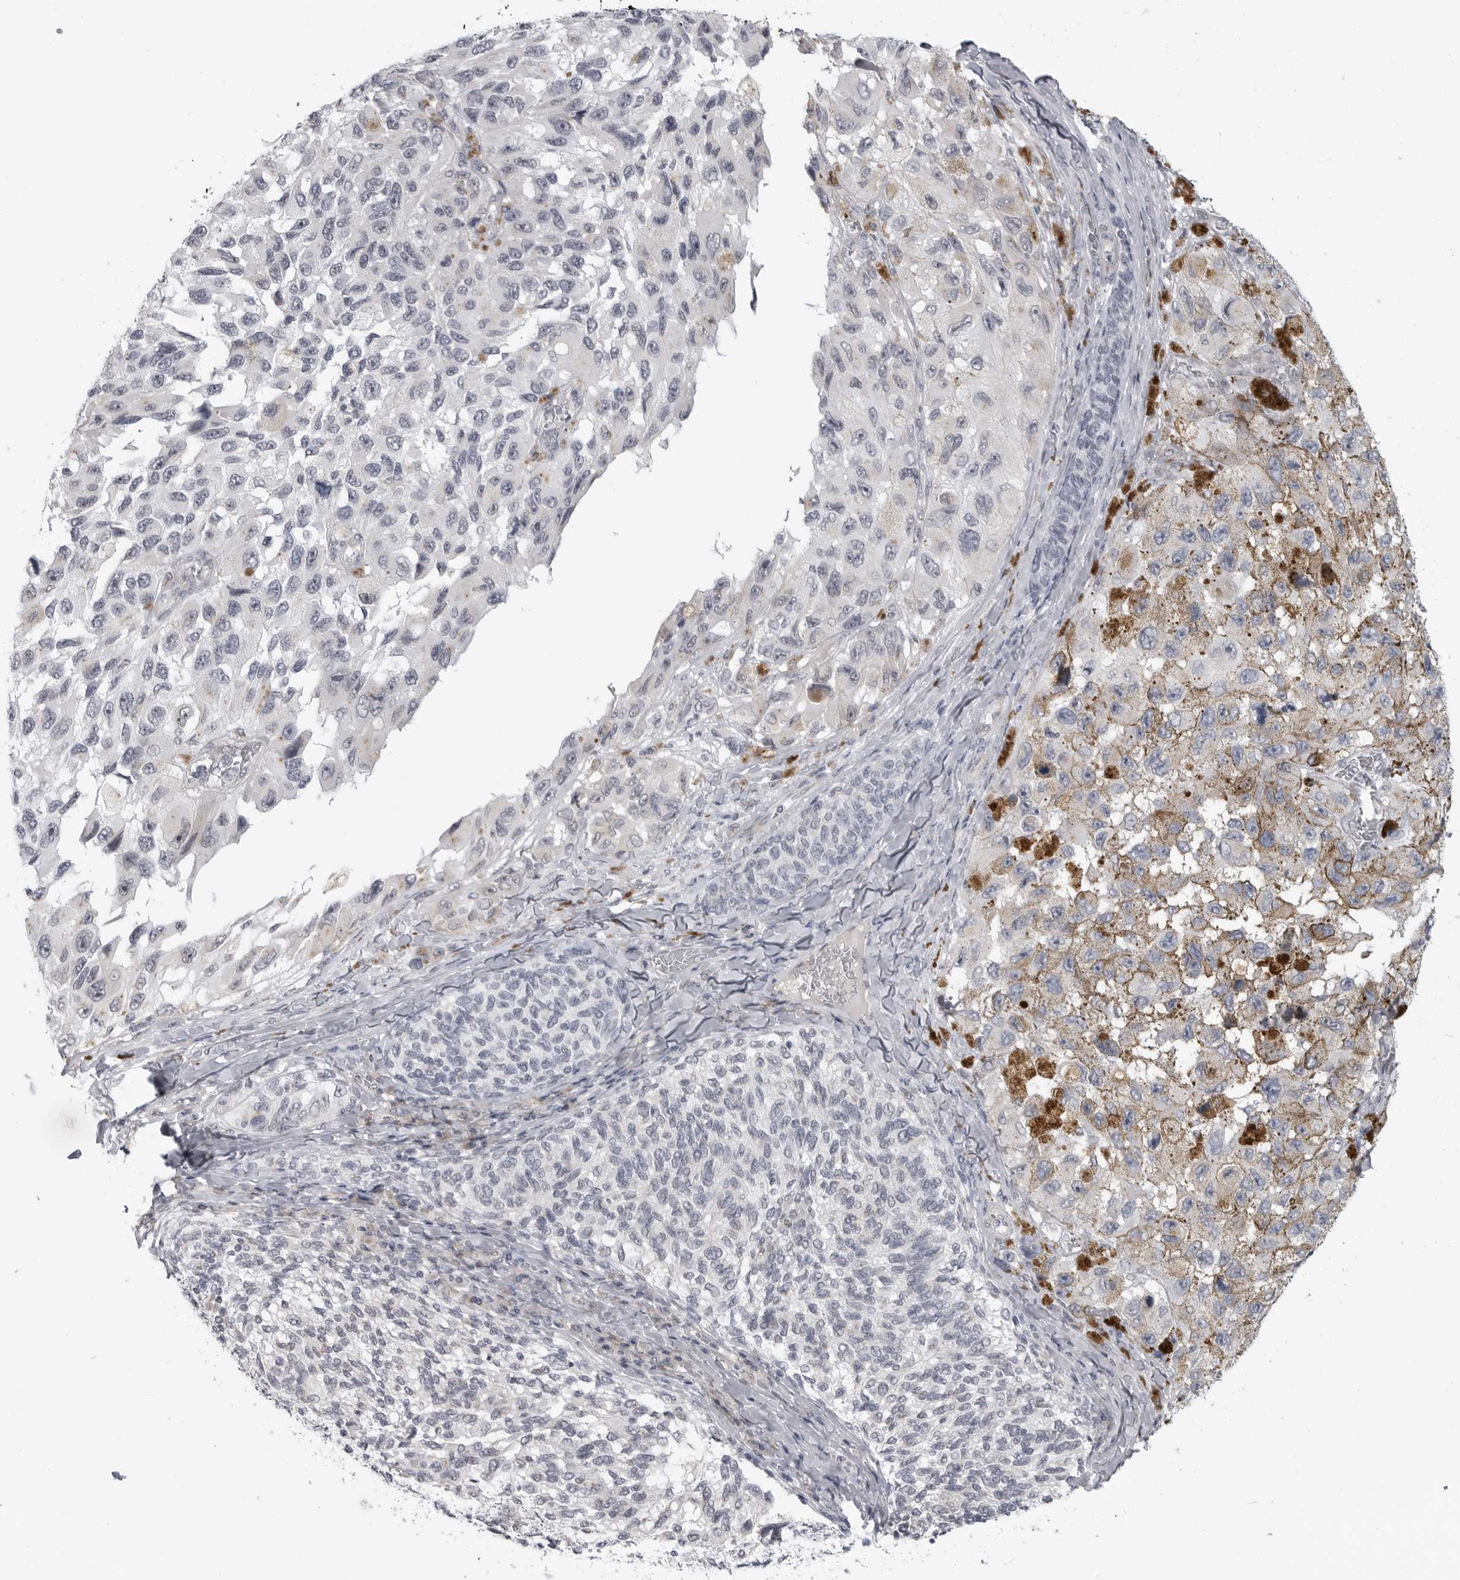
{"staining": {"intensity": "negative", "quantity": "none", "location": "none"}, "tissue": "melanoma", "cell_type": "Tumor cells", "image_type": "cancer", "snomed": [{"axis": "morphology", "description": "Malignant melanoma, NOS"}, {"axis": "topography", "description": "Skin"}], "caption": "Human melanoma stained for a protein using immunohistochemistry reveals no positivity in tumor cells.", "gene": "LRRC45", "patient": {"sex": "female", "age": 73}}